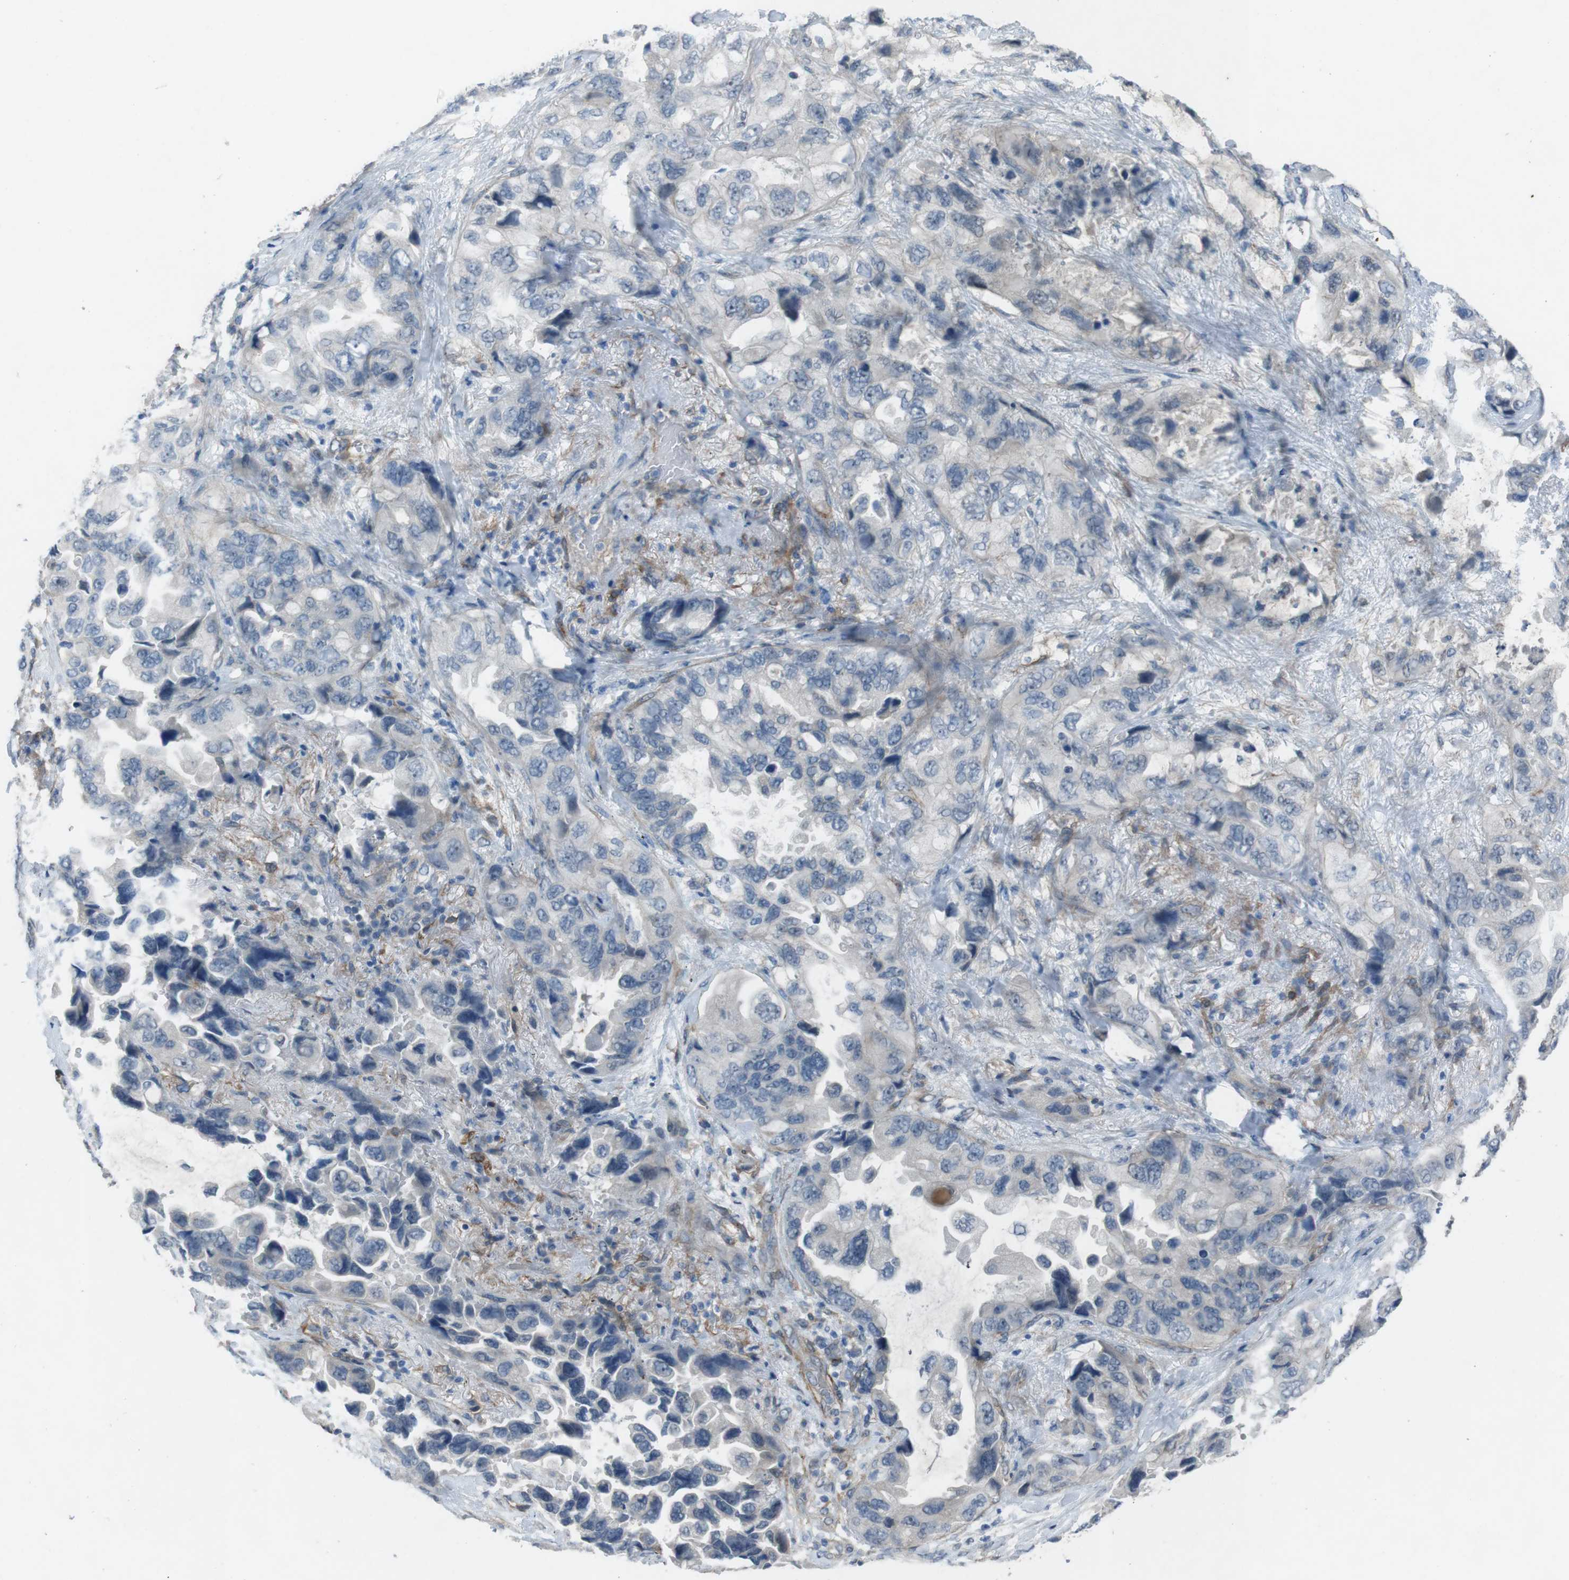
{"staining": {"intensity": "weak", "quantity": "<25%", "location": "cytoplasmic/membranous"}, "tissue": "lung cancer", "cell_type": "Tumor cells", "image_type": "cancer", "snomed": [{"axis": "morphology", "description": "Squamous cell carcinoma, NOS"}, {"axis": "topography", "description": "Lung"}], "caption": "There is no significant staining in tumor cells of squamous cell carcinoma (lung).", "gene": "ANK2", "patient": {"sex": "female", "age": 73}}